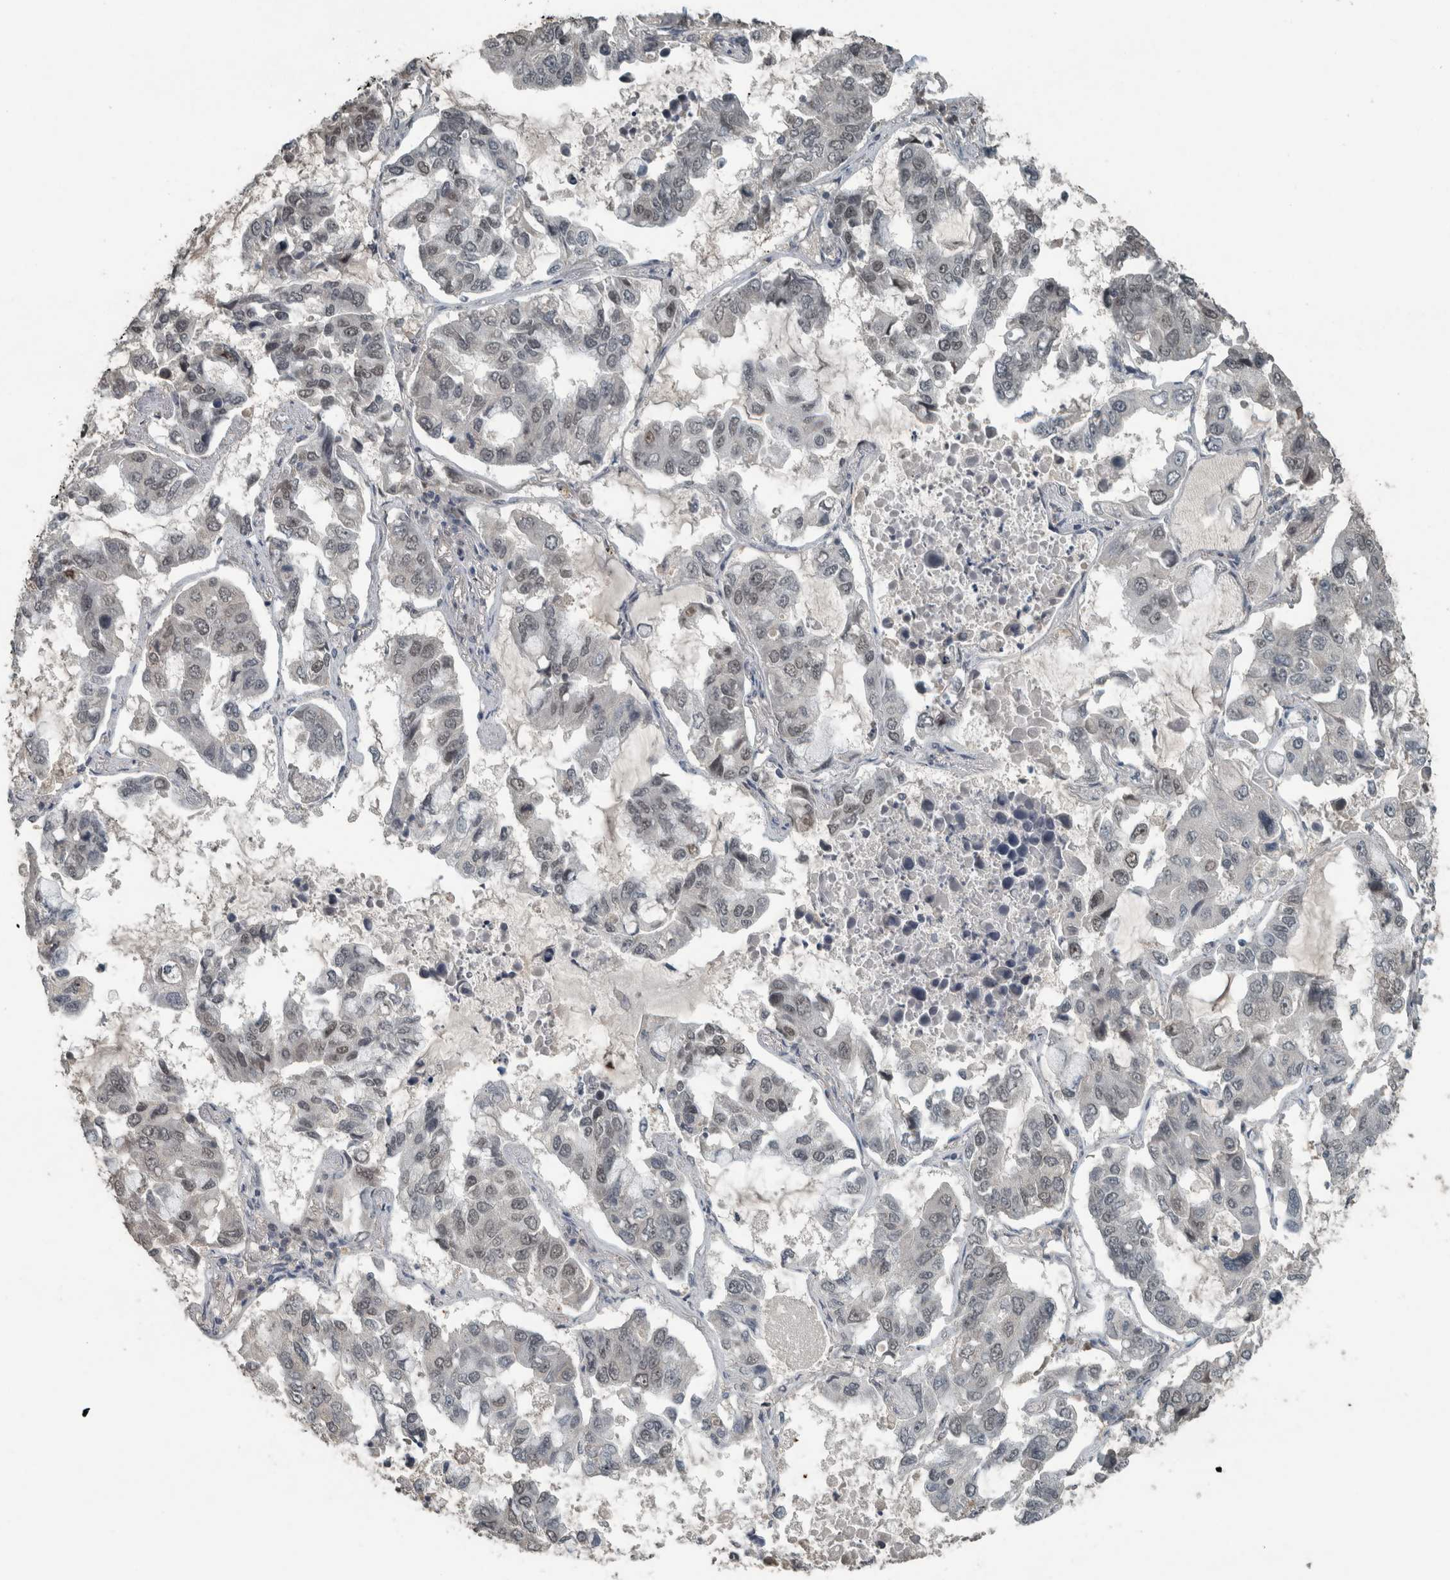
{"staining": {"intensity": "weak", "quantity": "<25%", "location": "nuclear"}, "tissue": "lung cancer", "cell_type": "Tumor cells", "image_type": "cancer", "snomed": [{"axis": "morphology", "description": "Adenocarcinoma, NOS"}, {"axis": "topography", "description": "Lung"}], "caption": "Human adenocarcinoma (lung) stained for a protein using immunohistochemistry (IHC) displays no staining in tumor cells.", "gene": "ZNF24", "patient": {"sex": "male", "age": 64}}